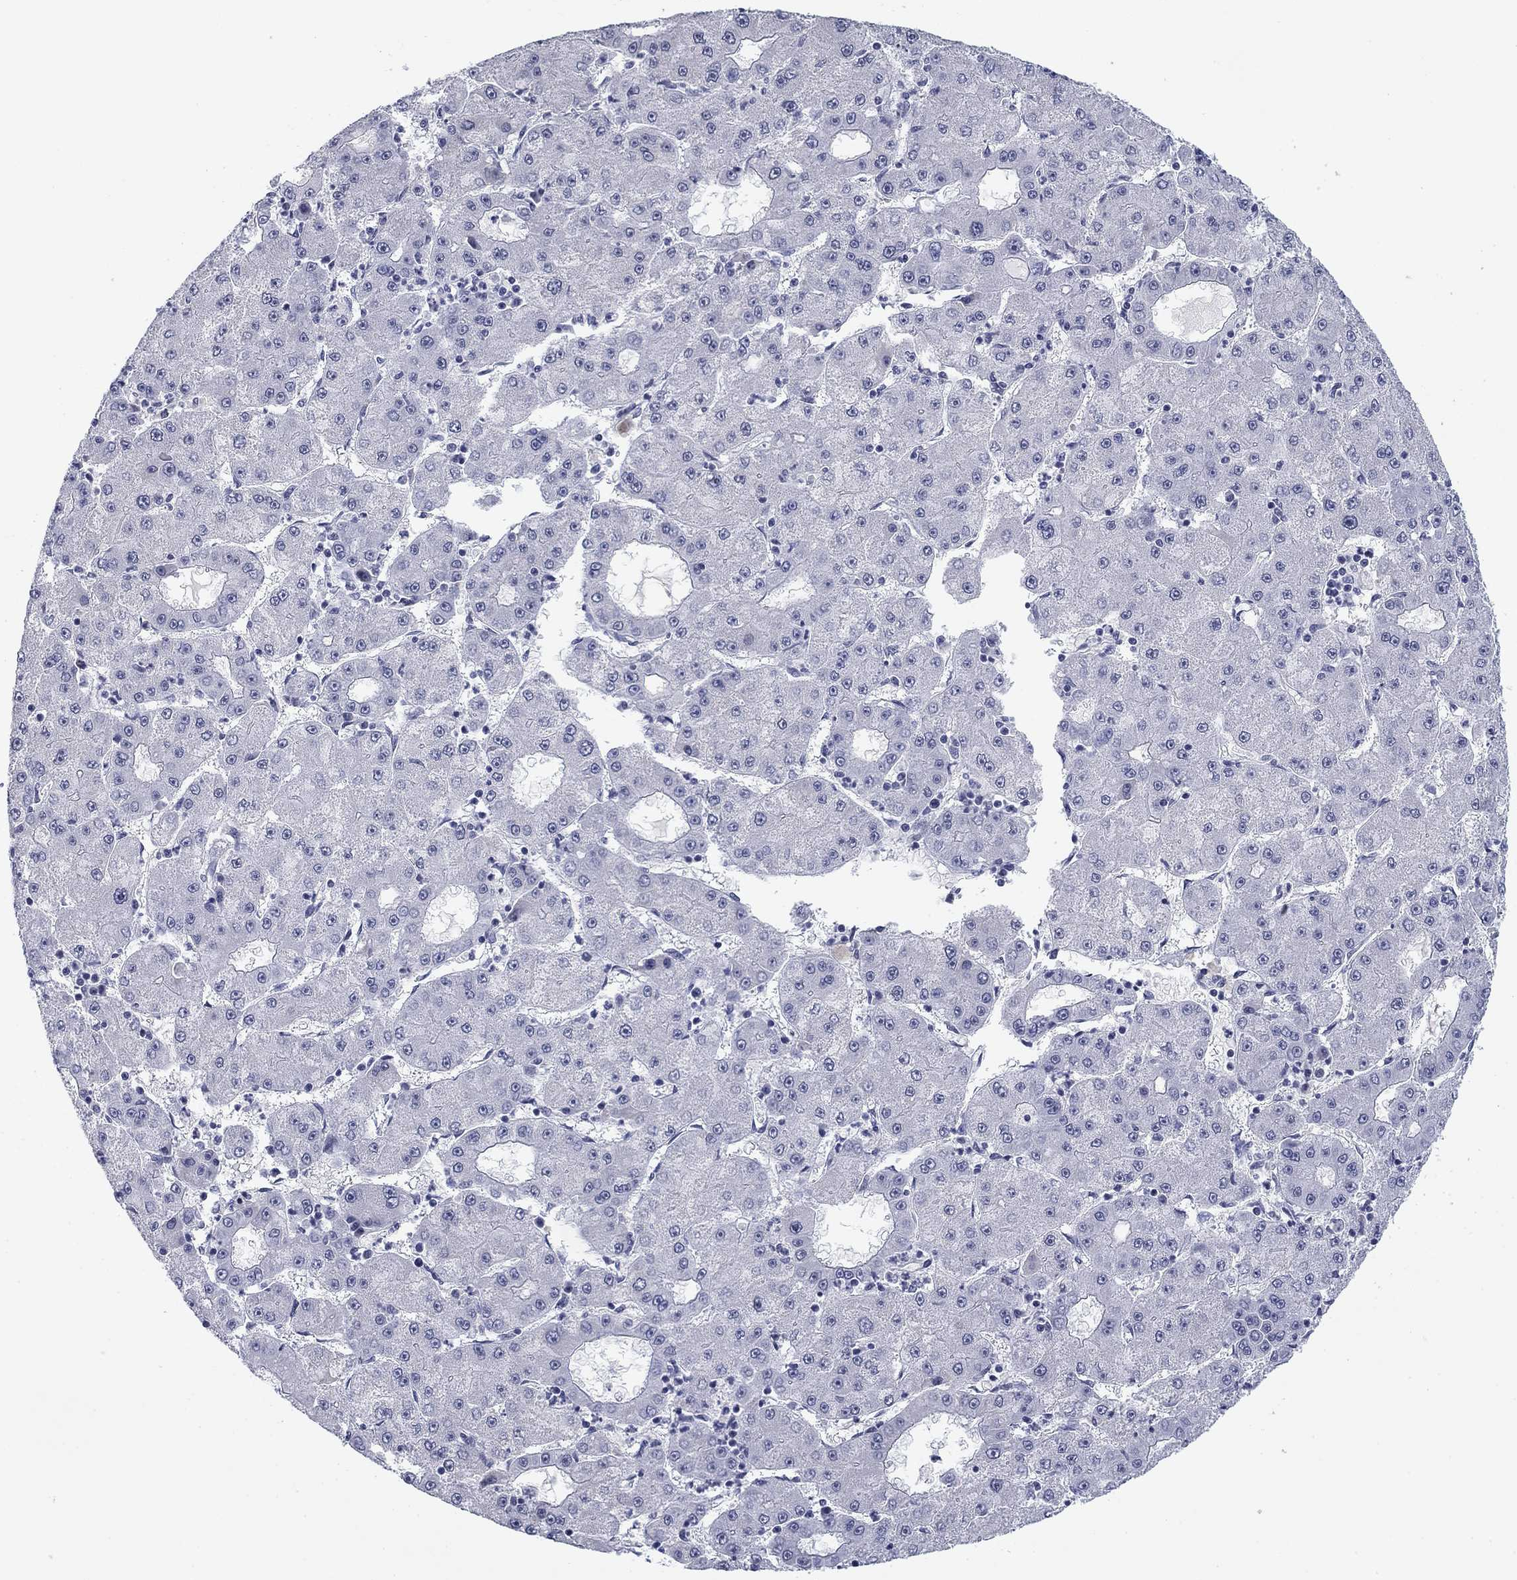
{"staining": {"intensity": "negative", "quantity": "none", "location": "none"}, "tissue": "liver cancer", "cell_type": "Tumor cells", "image_type": "cancer", "snomed": [{"axis": "morphology", "description": "Carcinoma, Hepatocellular, NOS"}, {"axis": "topography", "description": "Liver"}], "caption": "There is no significant positivity in tumor cells of liver cancer (hepatocellular carcinoma).", "gene": "PRPH", "patient": {"sex": "male", "age": 73}}